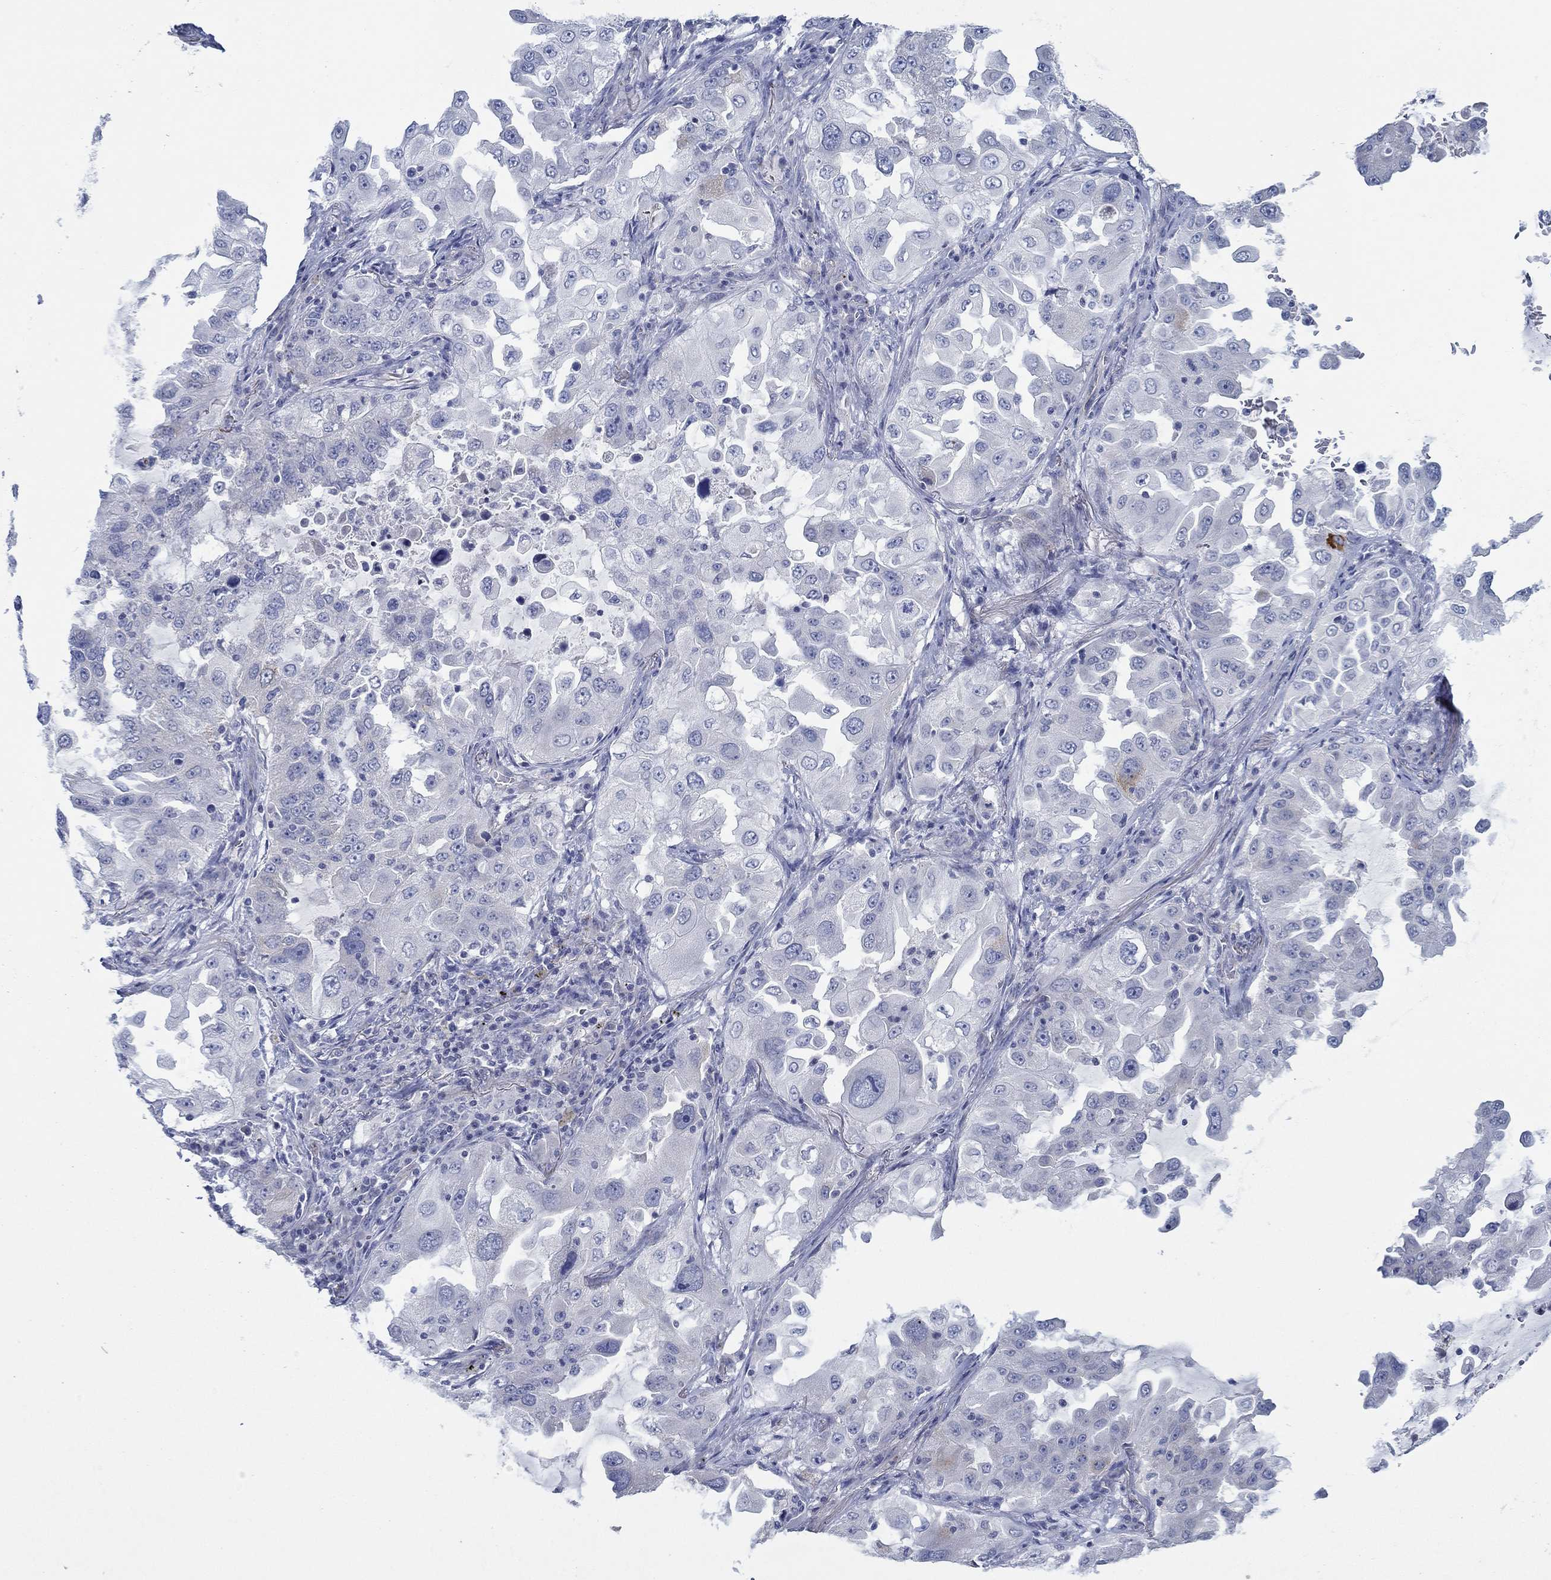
{"staining": {"intensity": "negative", "quantity": "none", "location": "none"}, "tissue": "lung cancer", "cell_type": "Tumor cells", "image_type": "cancer", "snomed": [{"axis": "morphology", "description": "Adenocarcinoma, NOS"}, {"axis": "topography", "description": "Lung"}], "caption": "This is an IHC image of lung cancer (adenocarcinoma). There is no expression in tumor cells.", "gene": "GJA5", "patient": {"sex": "female", "age": 61}}